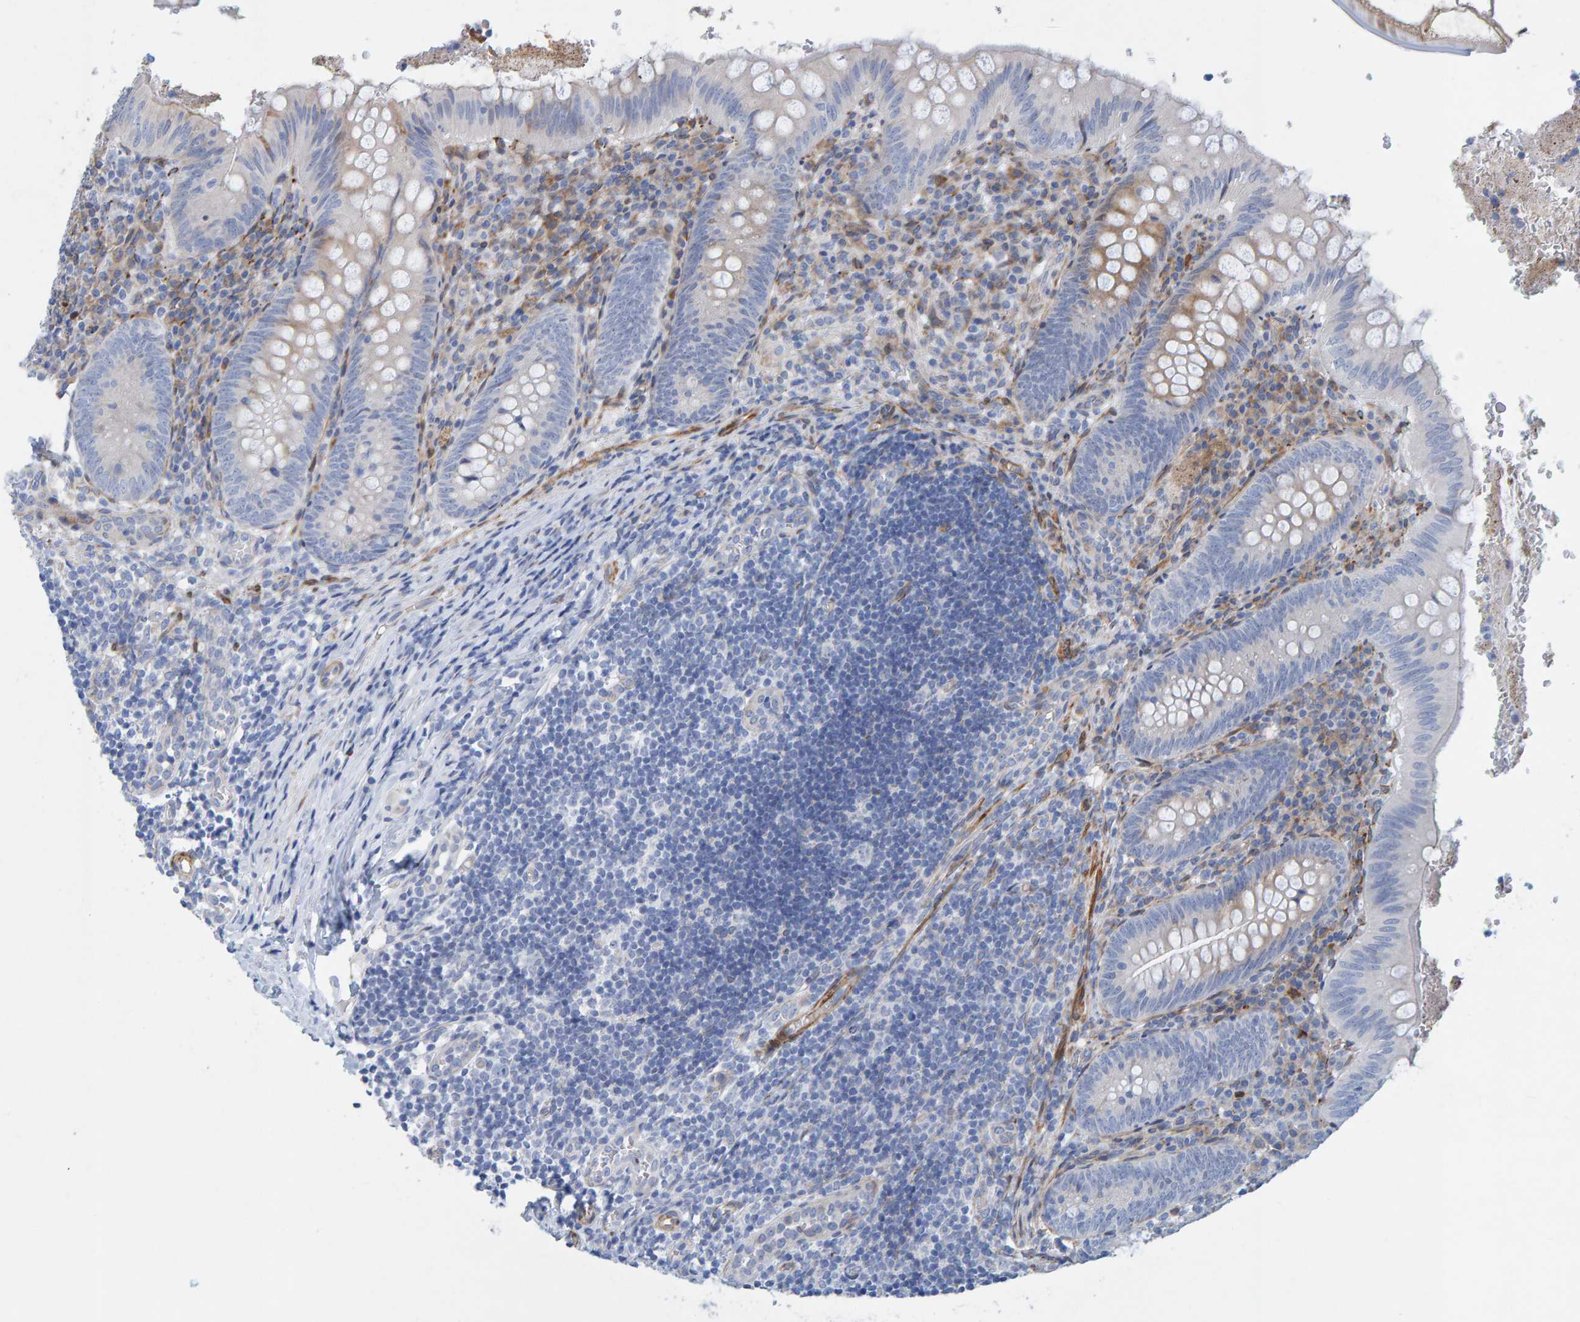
{"staining": {"intensity": "negative", "quantity": "none", "location": "none"}, "tissue": "appendix", "cell_type": "Glandular cells", "image_type": "normal", "snomed": [{"axis": "morphology", "description": "Normal tissue, NOS"}, {"axis": "topography", "description": "Appendix"}], "caption": "This is an immunohistochemistry (IHC) histopathology image of normal appendix. There is no staining in glandular cells.", "gene": "MMP16", "patient": {"sex": "male", "age": 8}}